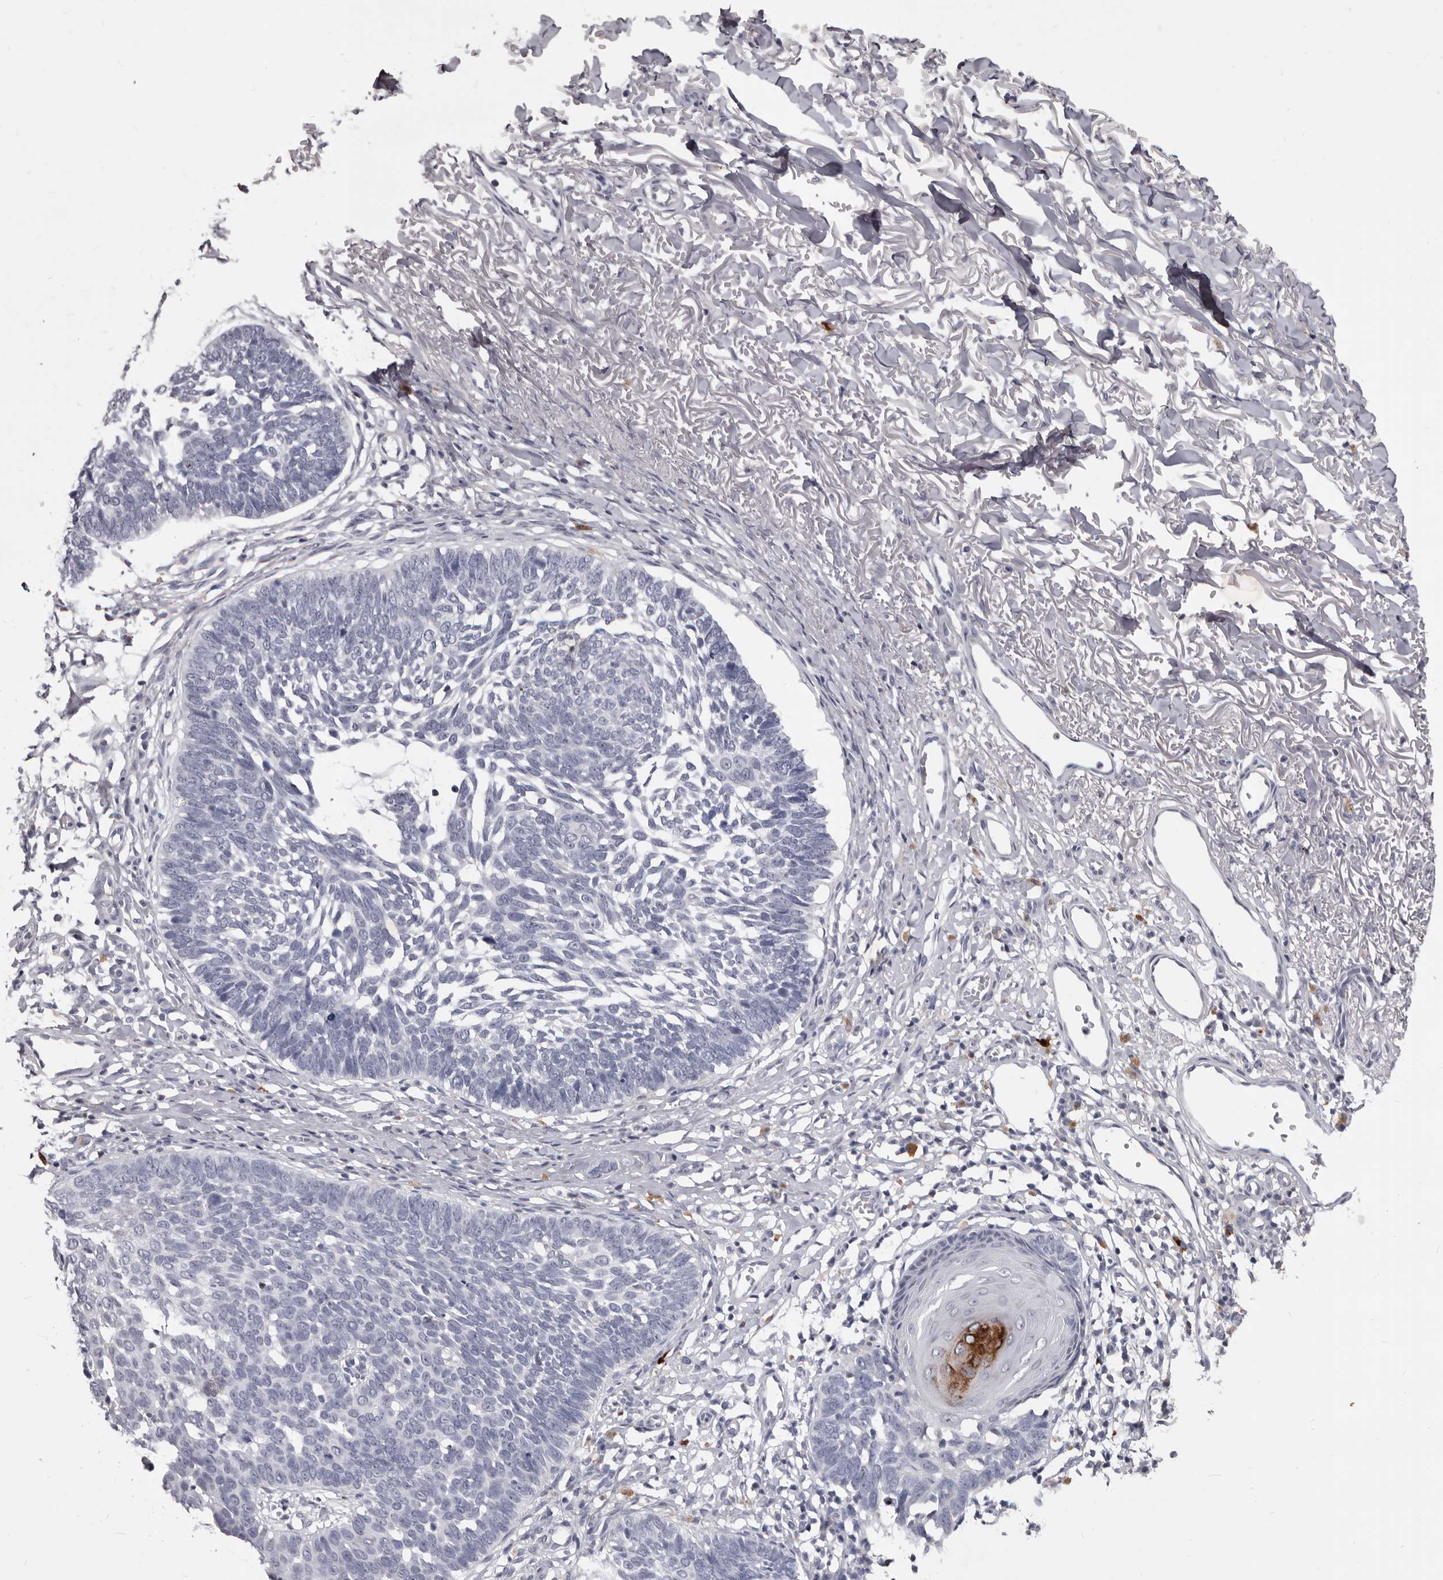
{"staining": {"intensity": "negative", "quantity": "none", "location": "none"}, "tissue": "skin cancer", "cell_type": "Tumor cells", "image_type": "cancer", "snomed": [{"axis": "morphology", "description": "Normal tissue, NOS"}, {"axis": "morphology", "description": "Basal cell carcinoma"}, {"axis": "topography", "description": "Skin"}], "caption": "Immunohistochemistry micrograph of neoplastic tissue: skin basal cell carcinoma stained with DAB (3,3'-diaminobenzidine) exhibits no significant protein staining in tumor cells. (Stains: DAB (3,3'-diaminobenzidine) immunohistochemistry with hematoxylin counter stain, Microscopy: brightfield microscopy at high magnification).", "gene": "GZMH", "patient": {"sex": "male", "age": 77}}